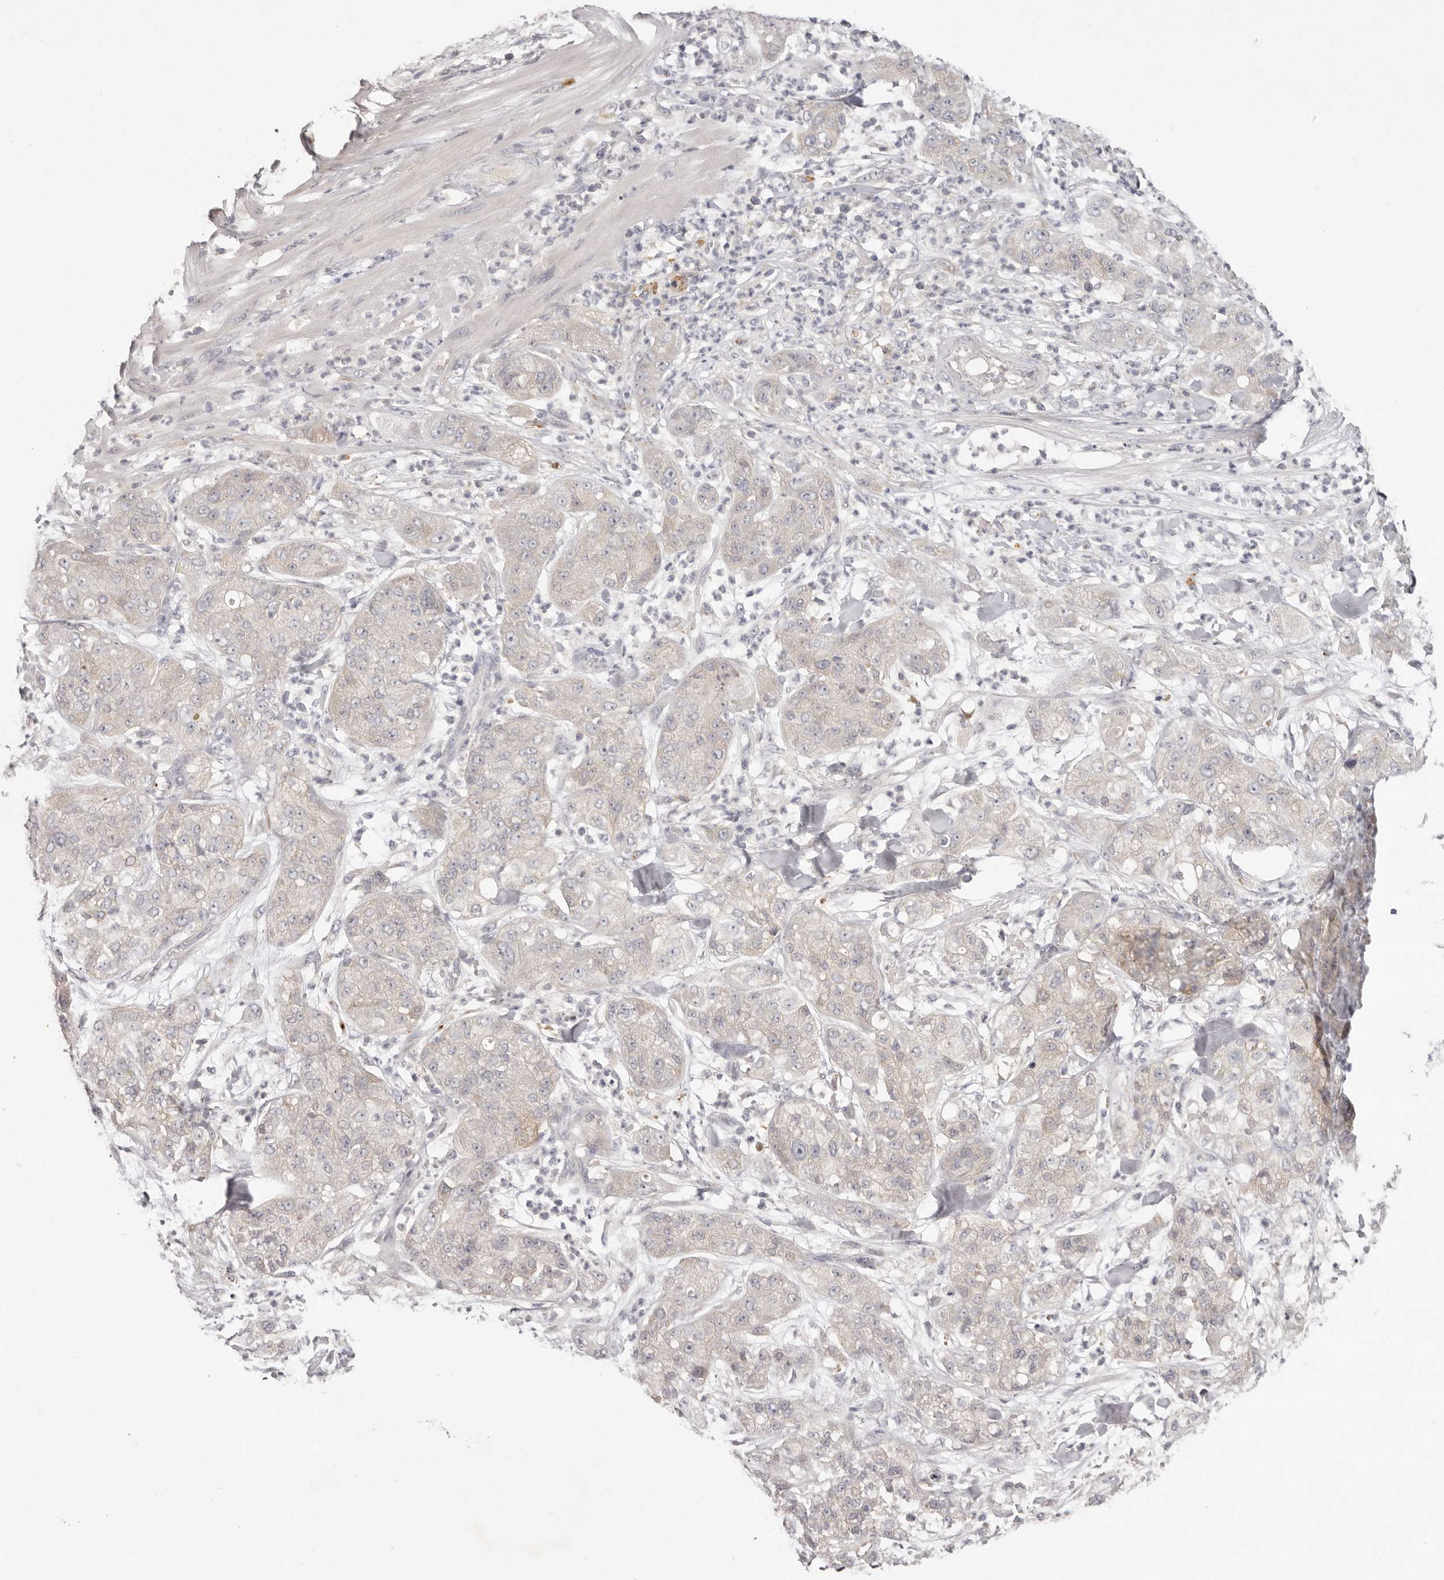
{"staining": {"intensity": "negative", "quantity": "none", "location": "none"}, "tissue": "pancreatic cancer", "cell_type": "Tumor cells", "image_type": "cancer", "snomed": [{"axis": "morphology", "description": "Adenocarcinoma, NOS"}, {"axis": "topography", "description": "Pancreas"}], "caption": "Immunohistochemistry image of neoplastic tissue: pancreatic adenocarcinoma stained with DAB (3,3'-diaminobenzidine) demonstrates no significant protein positivity in tumor cells.", "gene": "SCUBE2", "patient": {"sex": "female", "age": 78}}